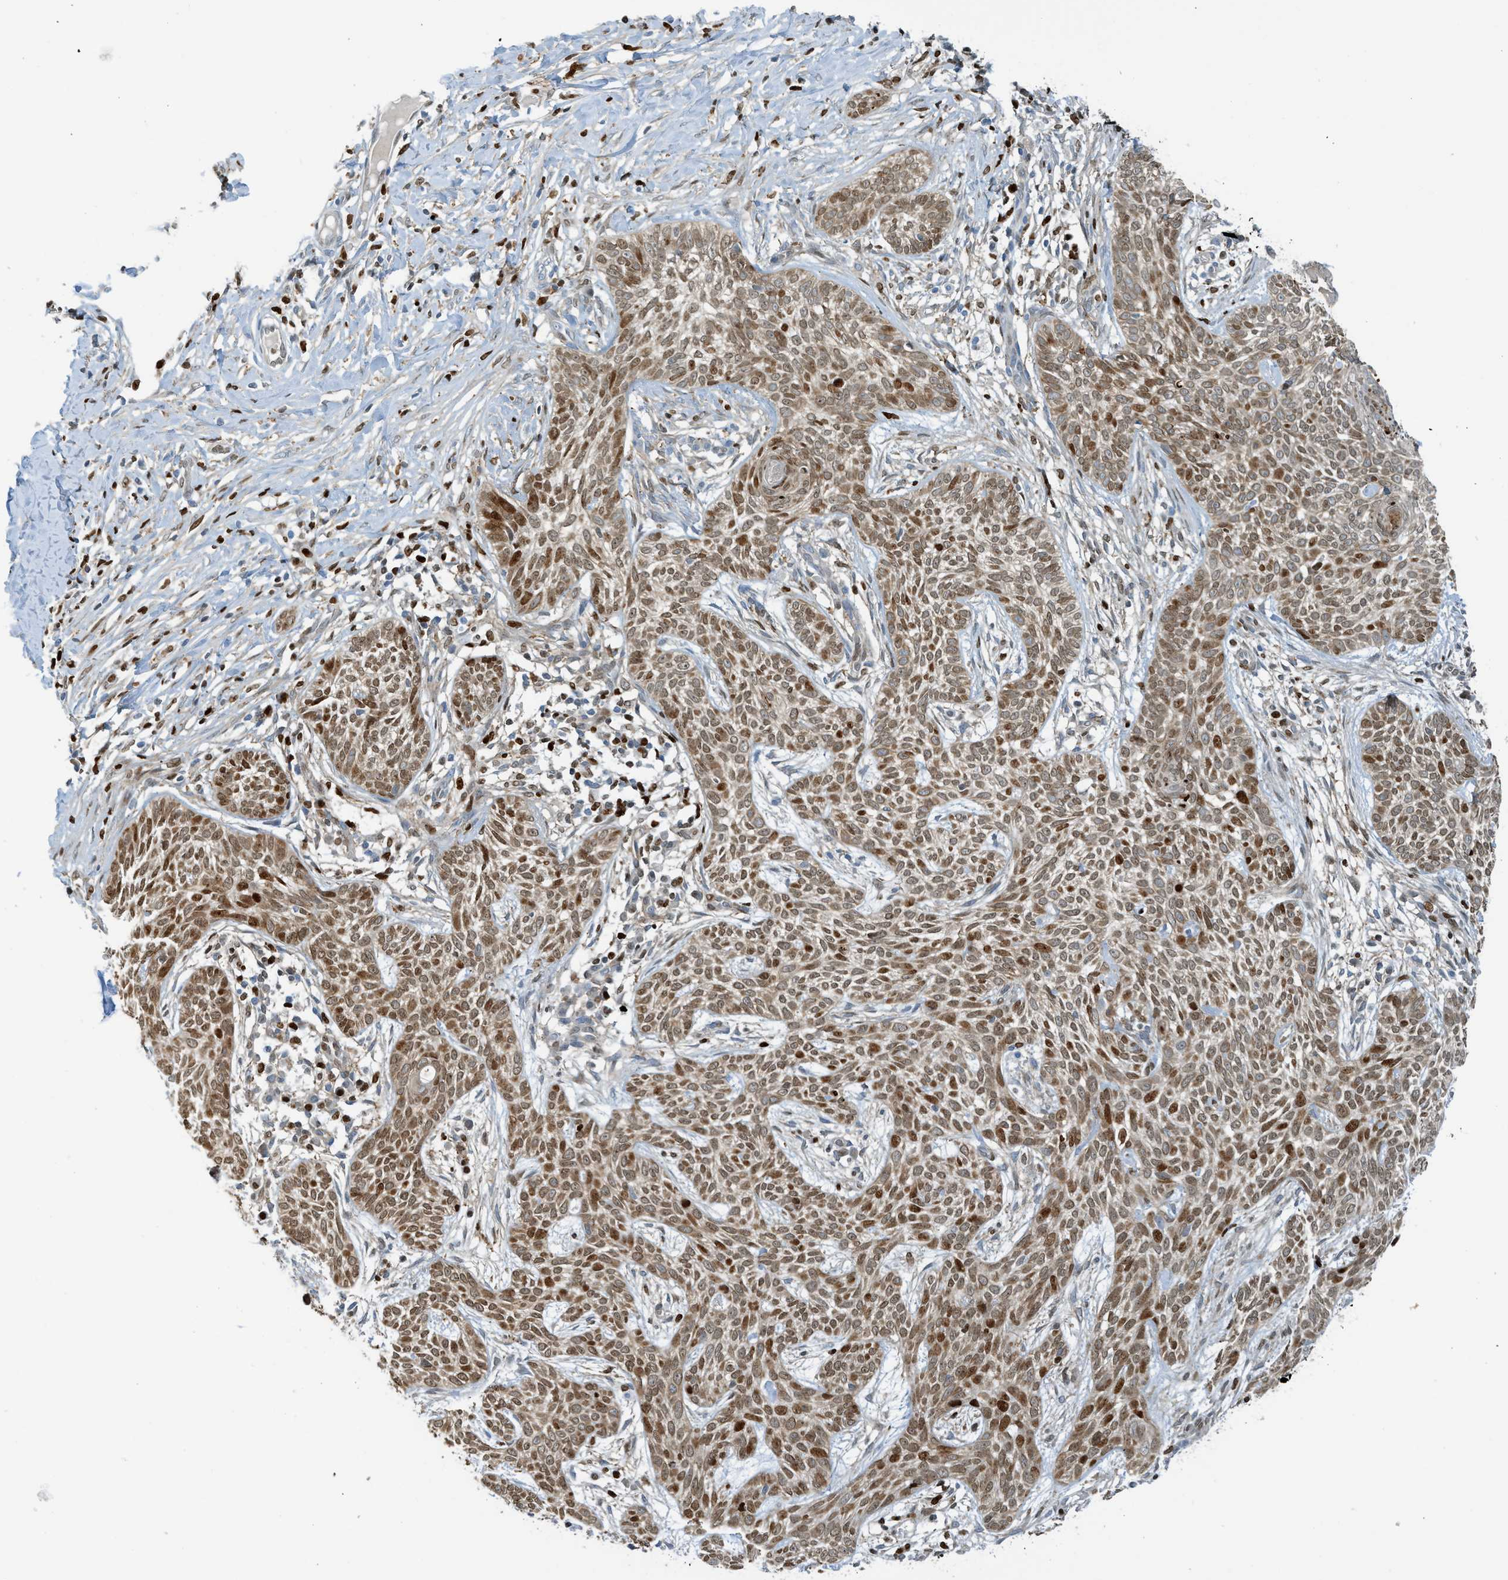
{"staining": {"intensity": "moderate", "quantity": ">75%", "location": "cytoplasmic/membranous,nuclear"}, "tissue": "skin cancer", "cell_type": "Tumor cells", "image_type": "cancer", "snomed": [{"axis": "morphology", "description": "Basal cell carcinoma"}, {"axis": "topography", "description": "Skin"}], "caption": "Skin basal cell carcinoma tissue reveals moderate cytoplasmic/membranous and nuclear expression in about >75% of tumor cells", "gene": "SH3D19", "patient": {"sex": "female", "age": 59}}